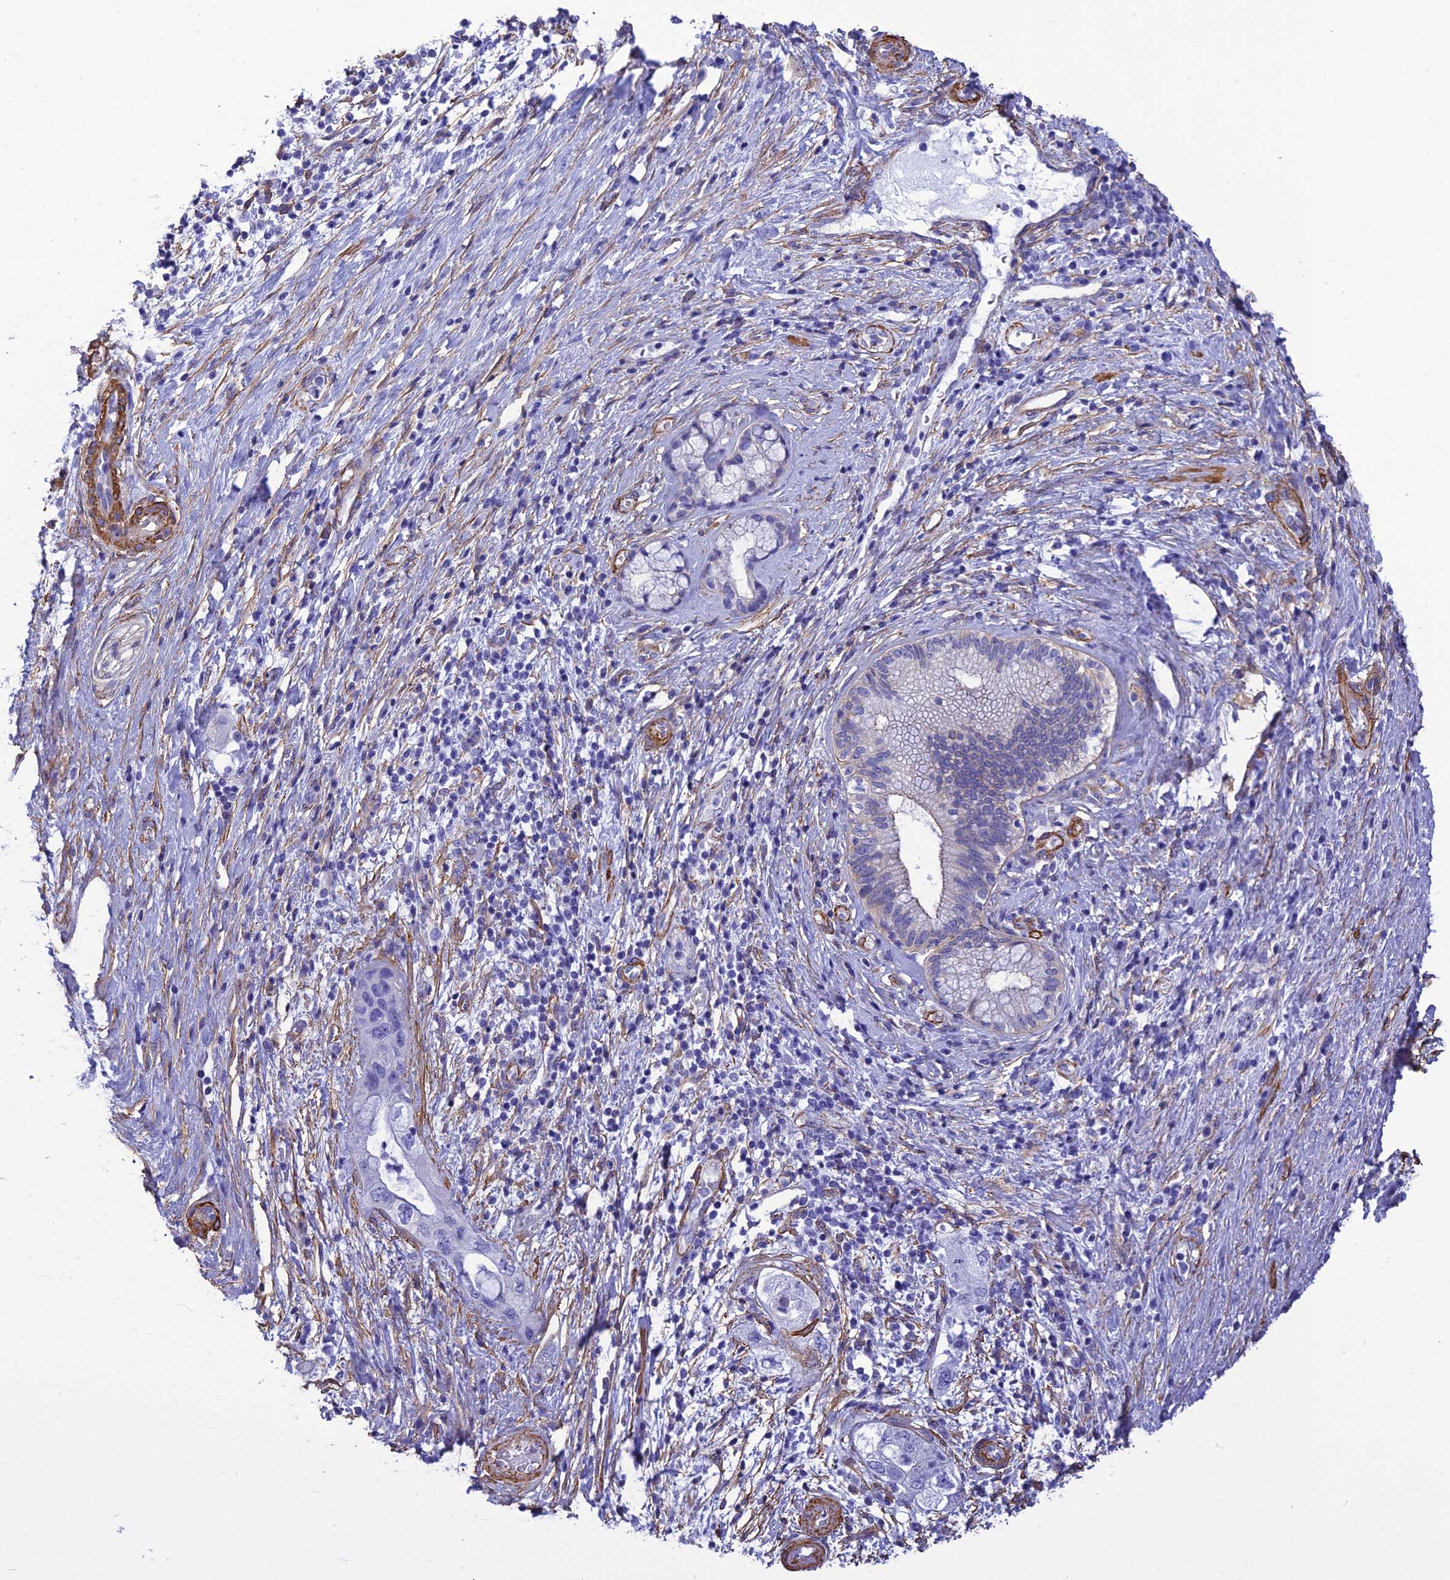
{"staining": {"intensity": "negative", "quantity": "none", "location": "none"}, "tissue": "pancreatic cancer", "cell_type": "Tumor cells", "image_type": "cancer", "snomed": [{"axis": "morphology", "description": "Adenocarcinoma, NOS"}, {"axis": "topography", "description": "Pancreas"}], "caption": "Tumor cells show no significant protein expression in pancreatic cancer (adenocarcinoma).", "gene": "NKD1", "patient": {"sex": "female", "age": 73}}